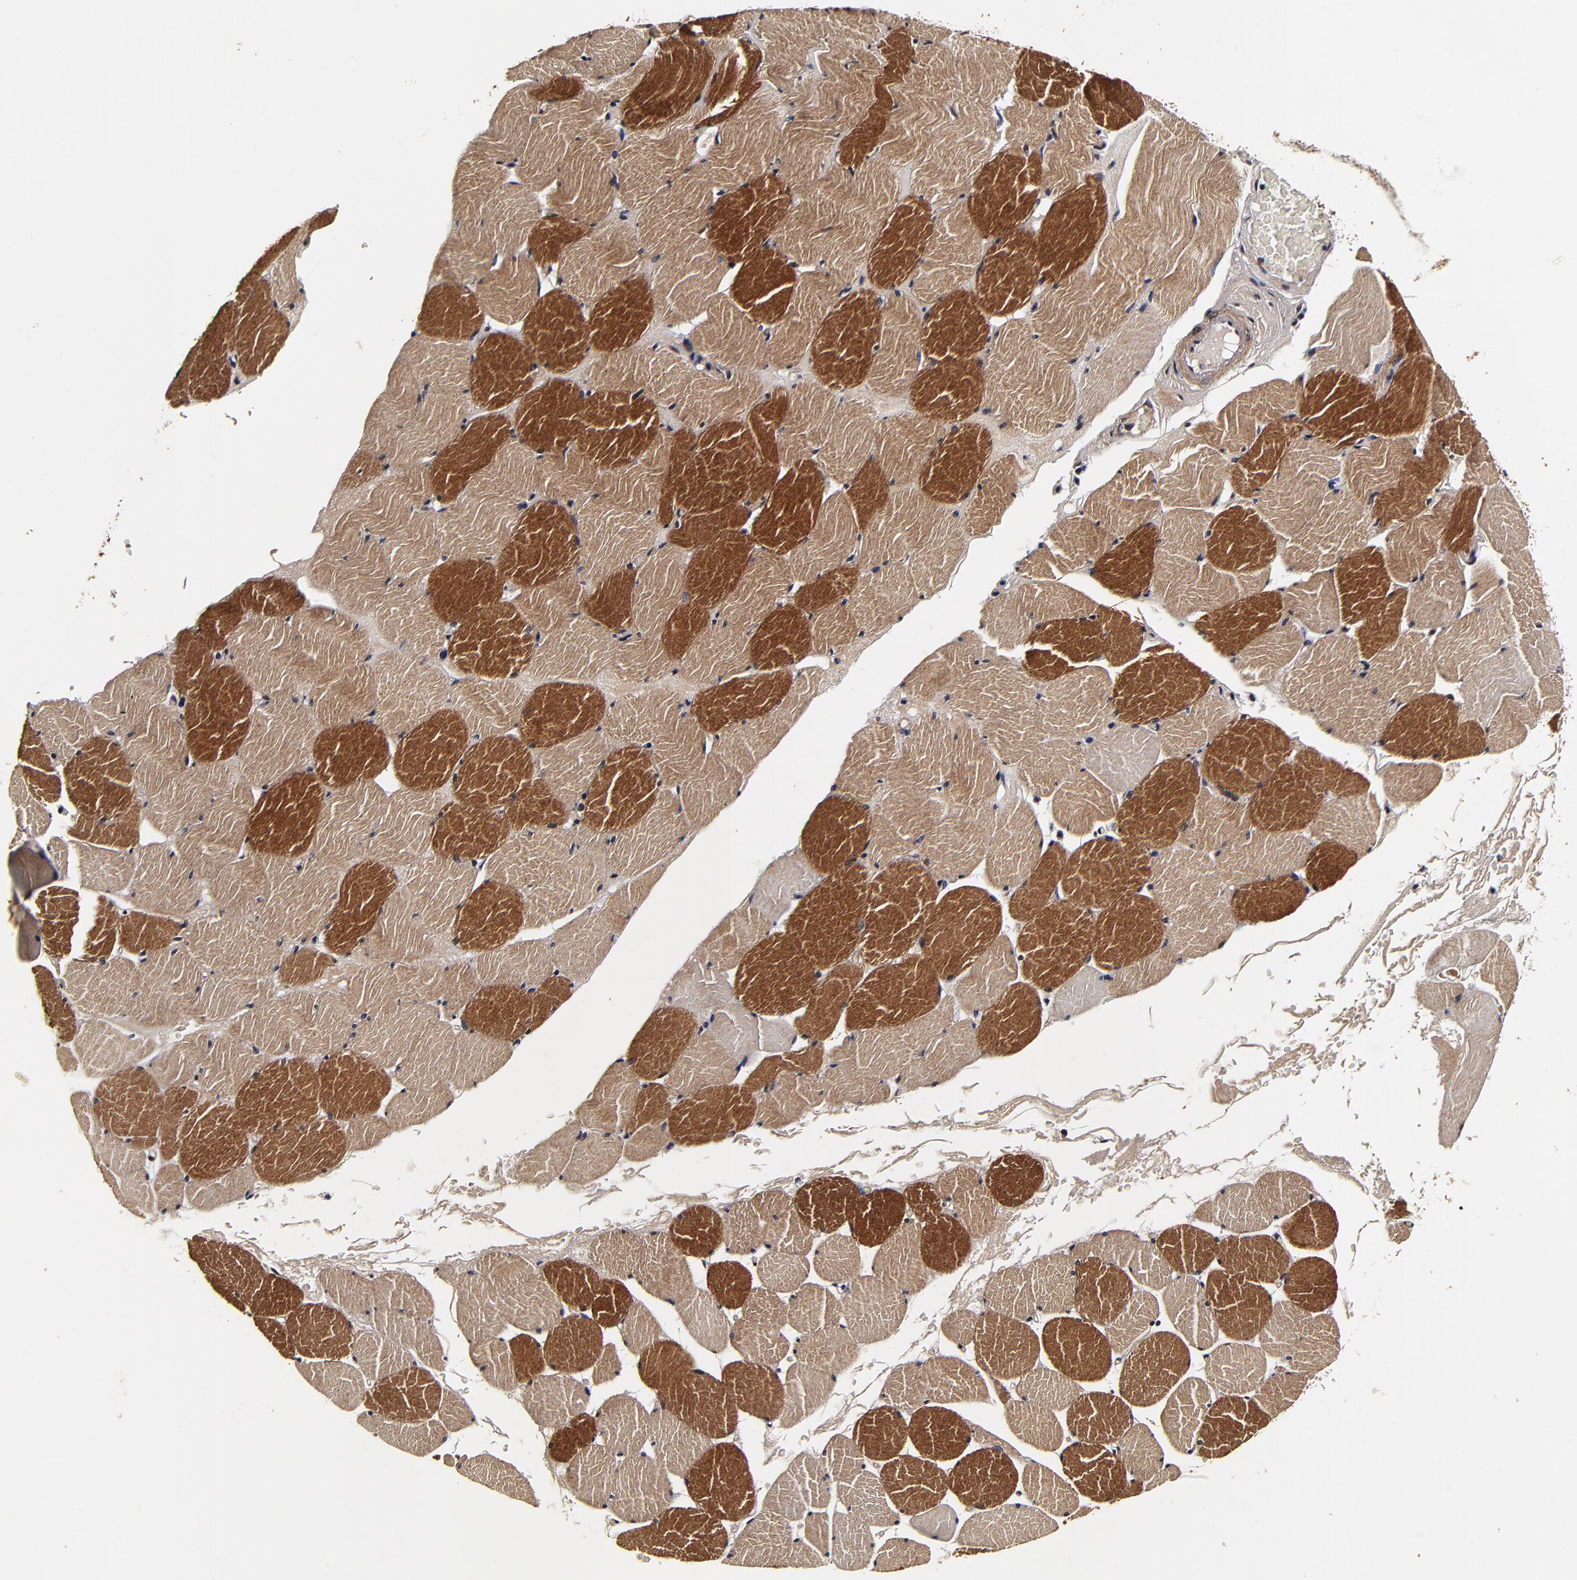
{"staining": {"intensity": "strong", "quantity": ">75%", "location": "cytoplasmic/membranous"}, "tissue": "skeletal muscle", "cell_type": "Myocytes", "image_type": "normal", "snomed": [{"axis": "morphology", "description": "Normal tissue, NOS"}, {"axis": "topography", "description": "Skeletal muscle"}], "caption": "IHC (DAB (3,3'-diaminobenzidine)) staining of normal human skeletal muscle shows strong cytoplasmic/membranous protein expression in approximately >75% of myocytes.", "gene": "MMP15", "patient": {"sex": "male", "age": 62}}